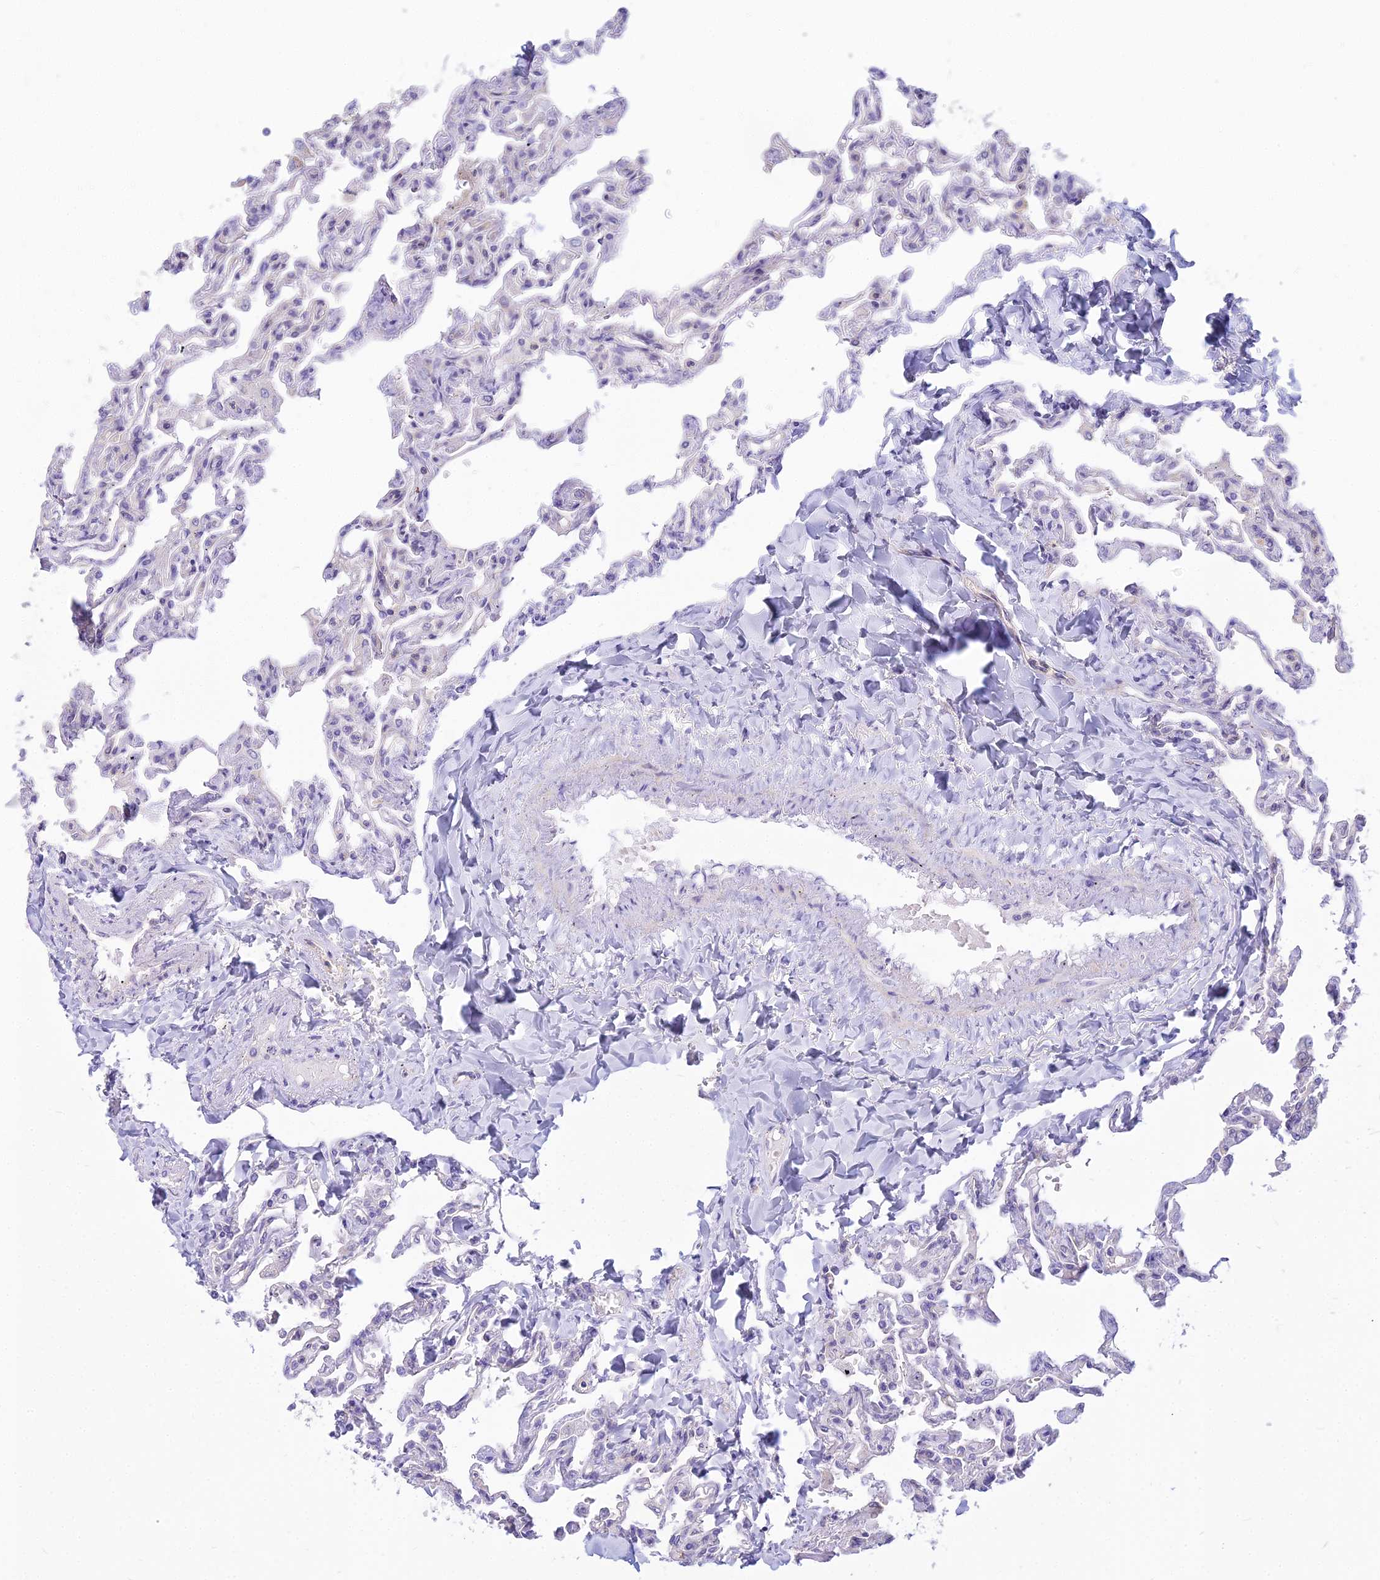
{"staining": {"intensity": "negative", "quantity": "none", "location": "none"}, "tissue": "lung", "cell_type": "Alveolar cells", "image_type": "normal", "snomed": [{"axis": "morphology", "description": "Normal tissue, NOS"}, {"axis": "topography", "description": "Lung"}], "caption": "IHC micrograph of normal lung: human lung stained with DAB exhibits no significant protein positivity in alveolar cells.", "gene": "SMIM24", "patient": {"sex": "male", "age": 21}}